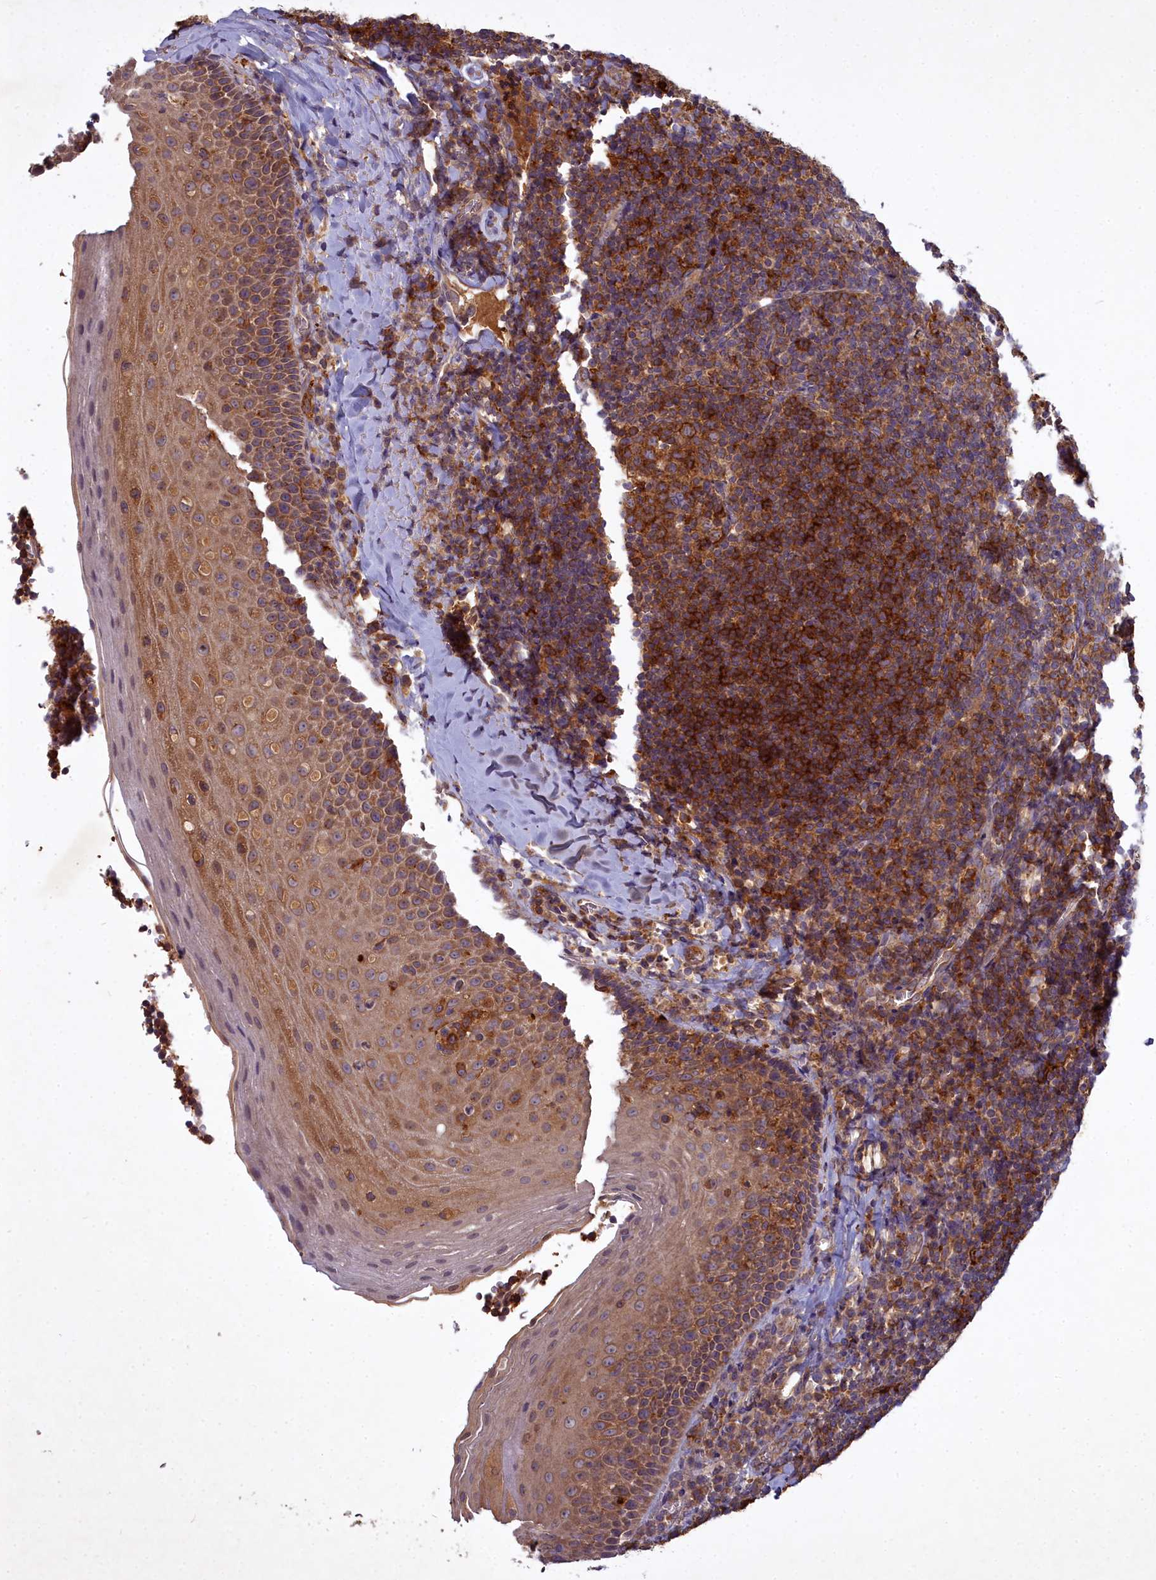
{"staining": {"intensity": "strong", "quantity": ">75%", "location": "cytoplasmic/membranous"}, "tissue": "tonsil", "cell_type": "Germinal center cells", "image_type": "normal", "snomed": [{"axis": "morphology", "description": "Normal tissue, NOS"}, {"axis": "topography", "description": "Tonsil"}], "caption": "Strong cytoplasmic/membranous protein expression is appreciated in about >75% of germinal center cells in tonsil.", "gene": "CCDC167", "patient": {"sex": "male", "age": 27}}